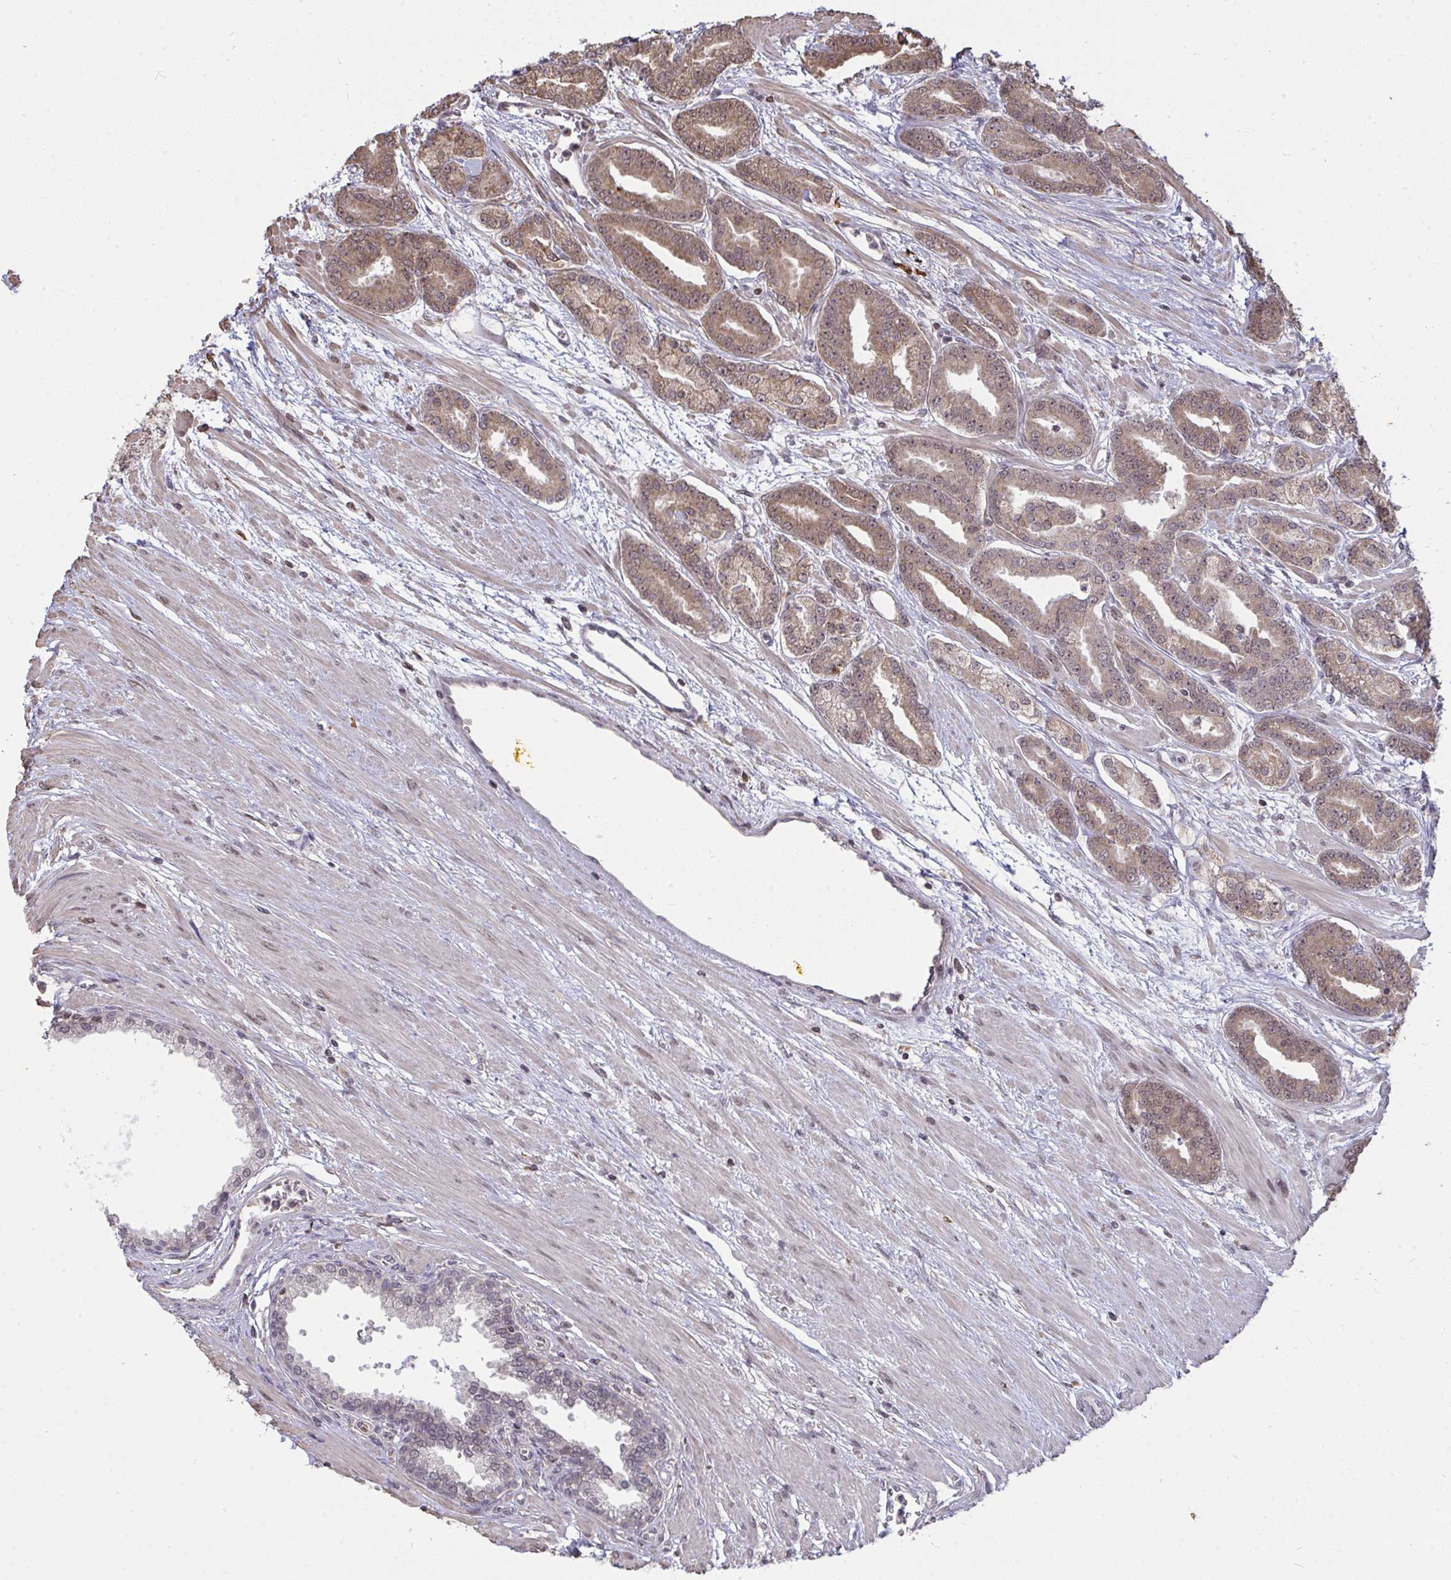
{"staining": {"intensity": "moderate", "quantity": ">75%", "location": "cytoplasmic/membranous,nuclear"}, "tissue": "prostate cancer", "cell_type": "Tumor cells", "image_type": "cancer", "snomed": [{"axis": "morphology", "description": "Adenocarcinoma, High grade"}, {"axis": "topography", "description": "Prostate"}], "caption": "Tumor cells display medium levels of moderate cytoplasmic/membranous and nuclear positivity in approximately >75% of cells in prostate cancer.", "gene": "SAP30", "patient": {"sex": "male", "age": 60}}